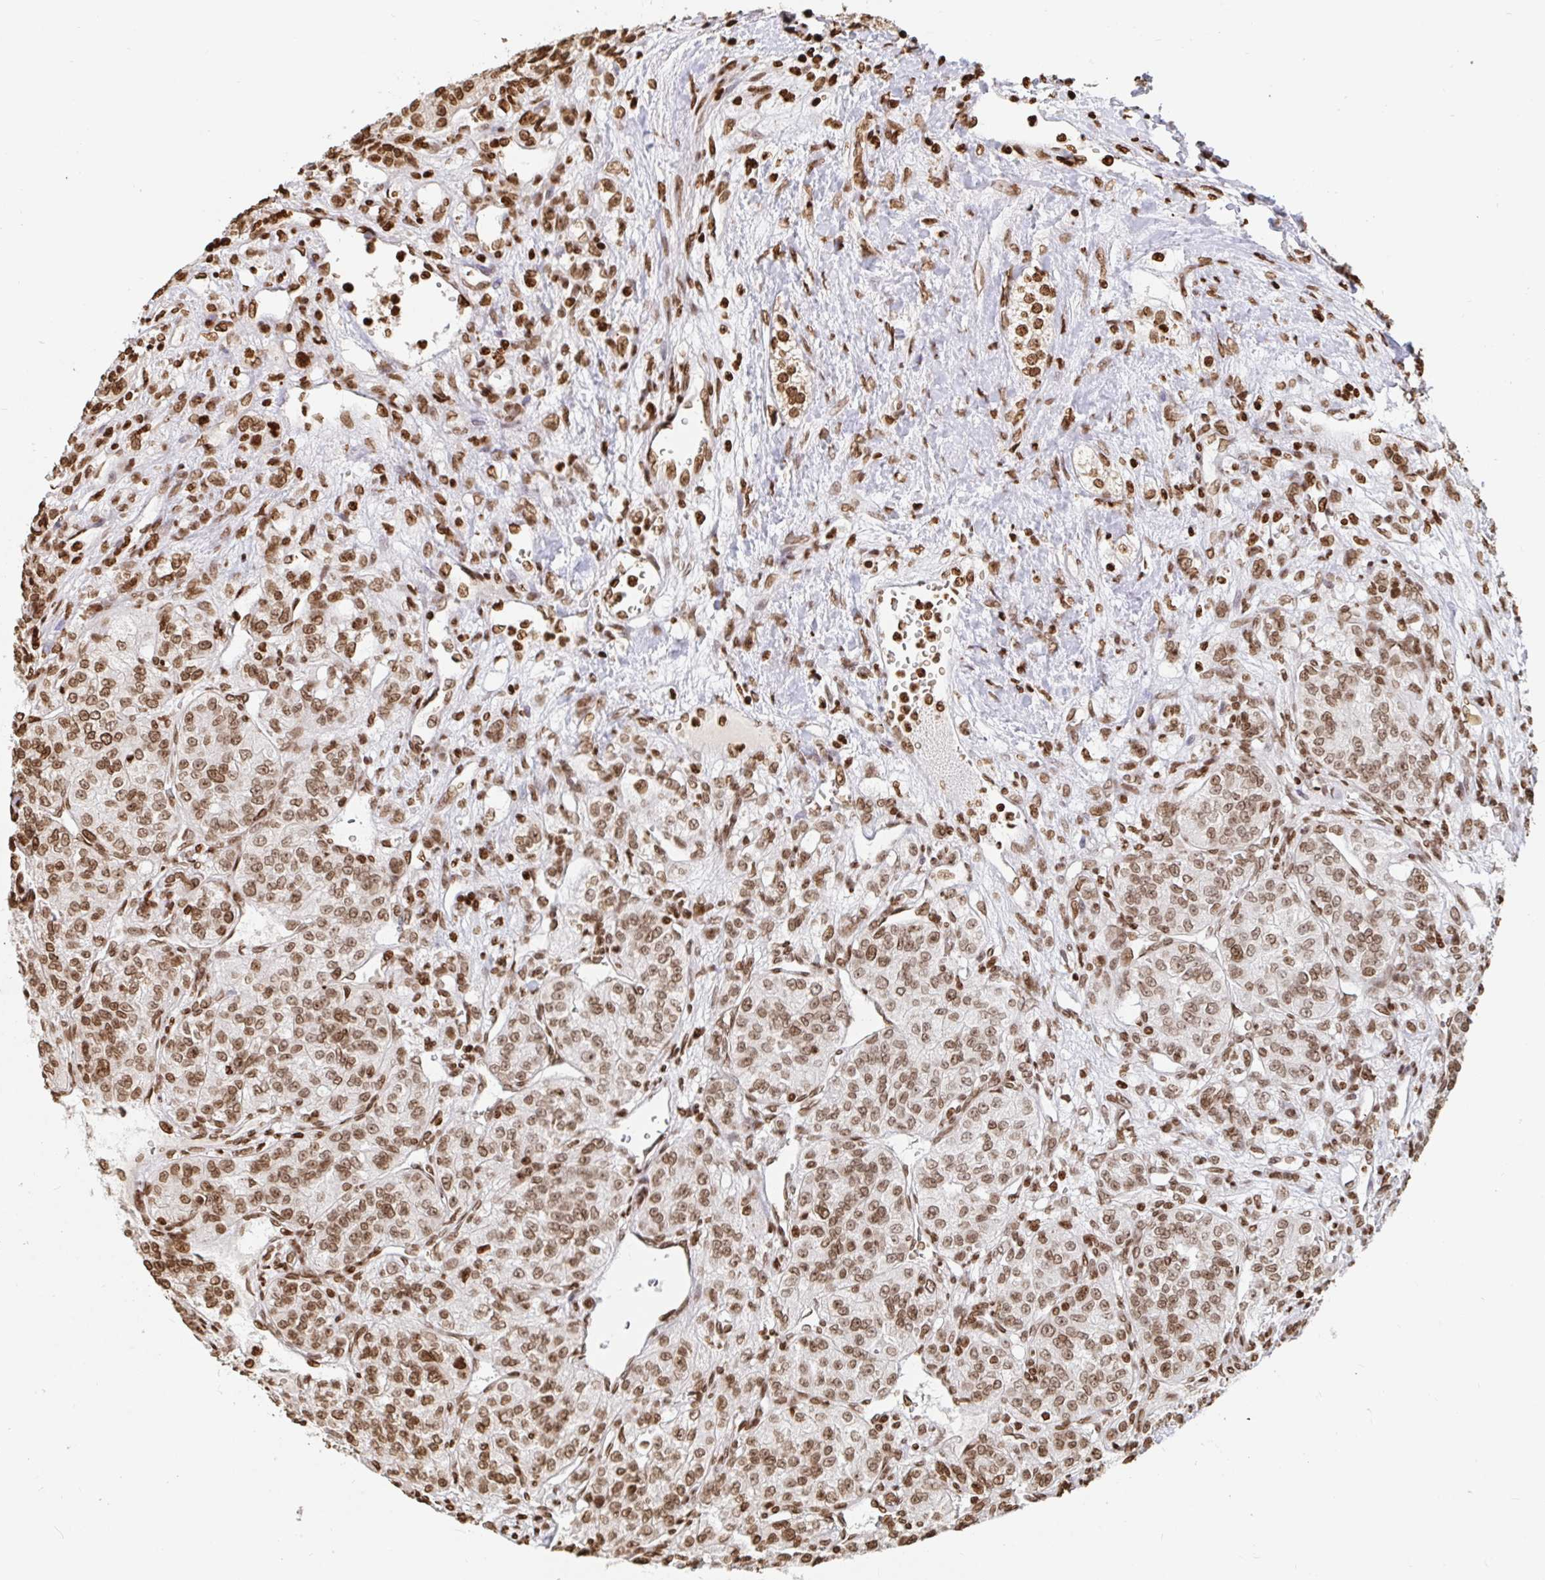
{"staining": {"intensity": "moderate", "quantity": ">75%", "location": "nuclear"}, "tissue": "renal cancer", "cell_type": "Tumor cells", "image_type": "cancer", "snomed": [{"axis": "morphology", "description": "Adenocarcinoma, NOS"}, {"axis": "topography", "description": "Kidney"}], "caption": "A micrograph showing moderate nuclear expression in about >75% of tumor cells in adenocarcinoma (renal), as visualized by brown immunohistochemical staining.", "gene": "H2BC5", "patient": {"sex": "female", "age": 63}}